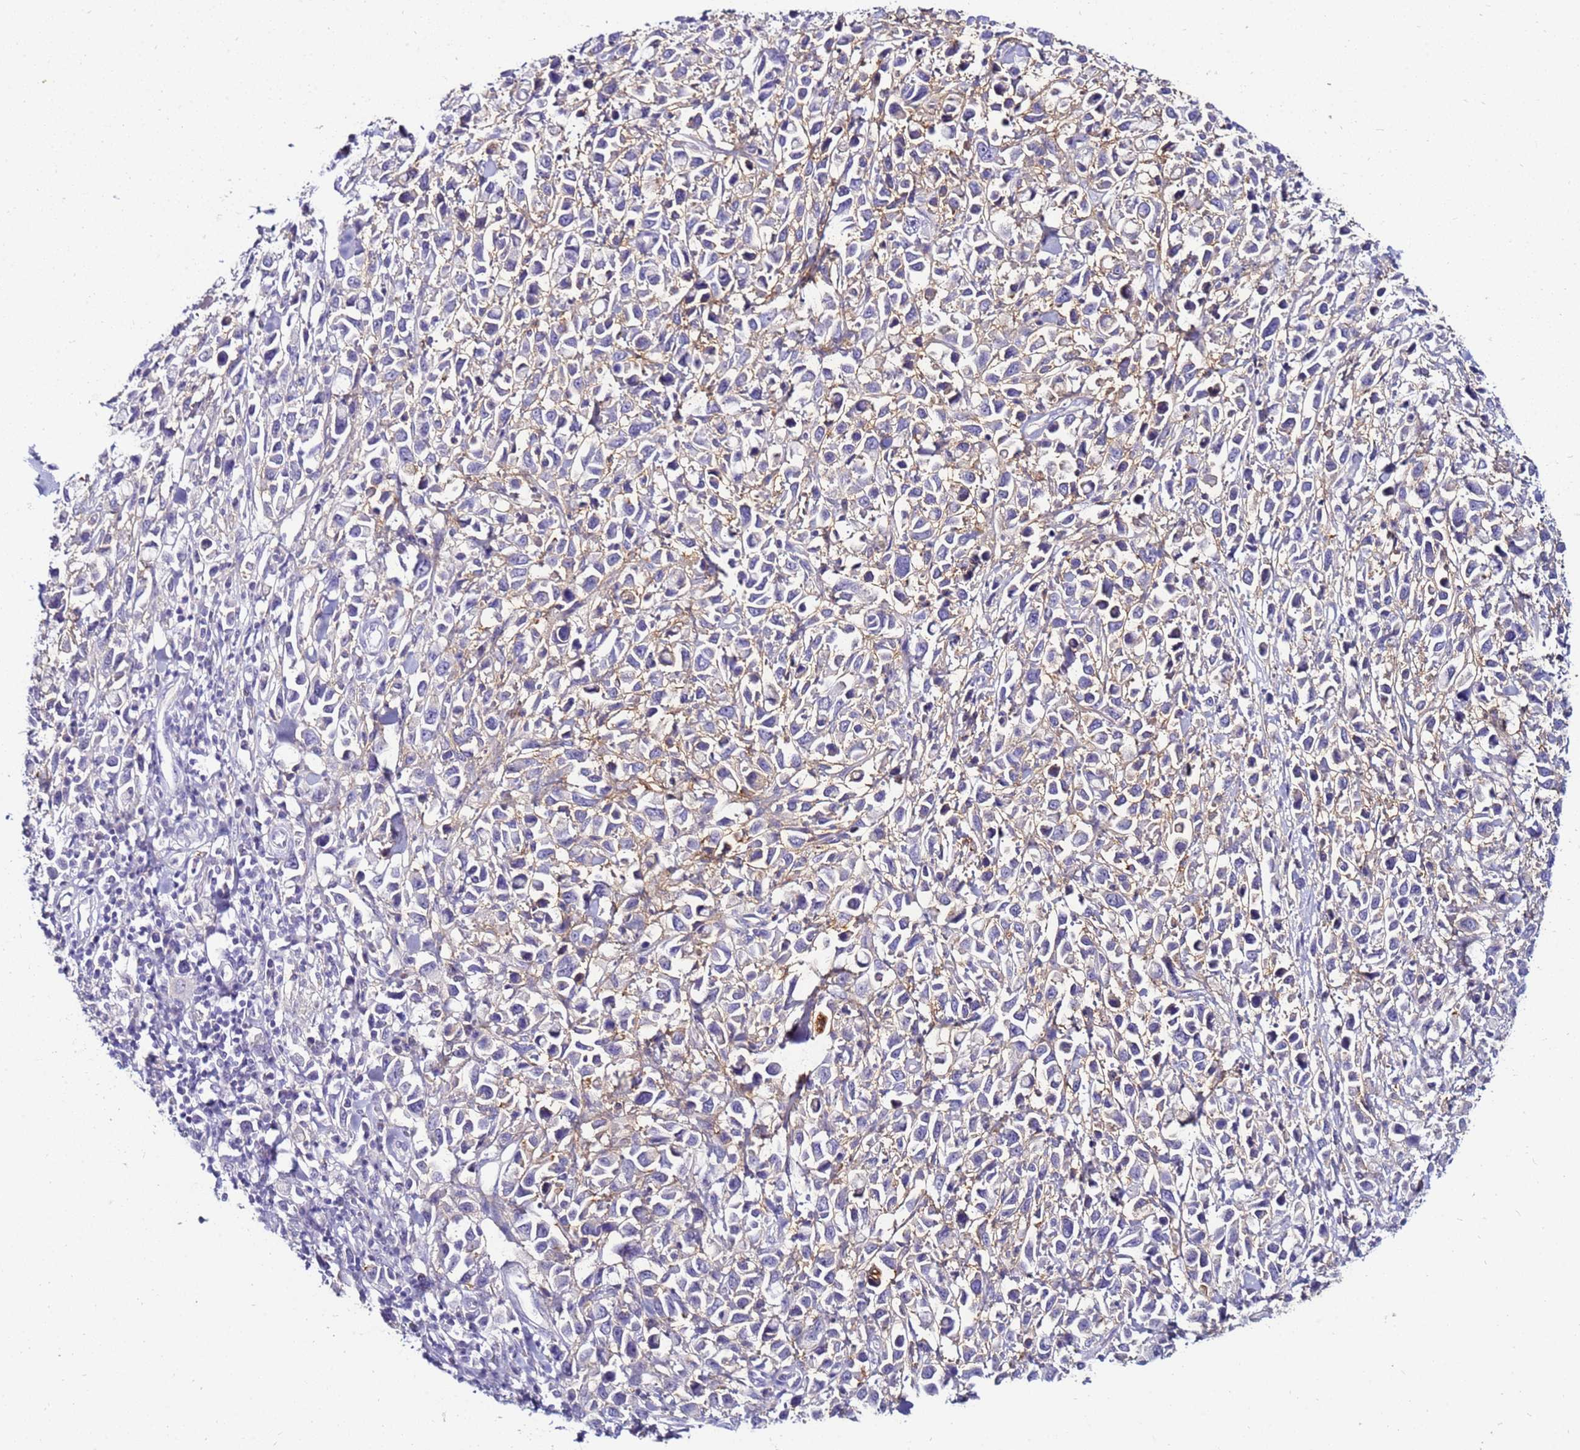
{"staining": {"intensity": "weak", "quantity": "25%-75%", "location": "cytoplasmic/membranous"}, "tissue": "stomach cancer", "cell_type": "Tumor cells", "image_type": "cancer", "snomed": [{"axis": "morphology", "description": "Adenocarcinoma, NOS"}, {"axis": "topography", "description": "Stomach"}], "caption": "The histopathology image exhibits immunohistochemical staining of stomach adenocarcinoma. There is weak cytoplasmic/membranous expression is present in approximately 25%-75% of tumor cells.", "gene": "GPN3", "patient": {"sex": "female", "age": 81}}